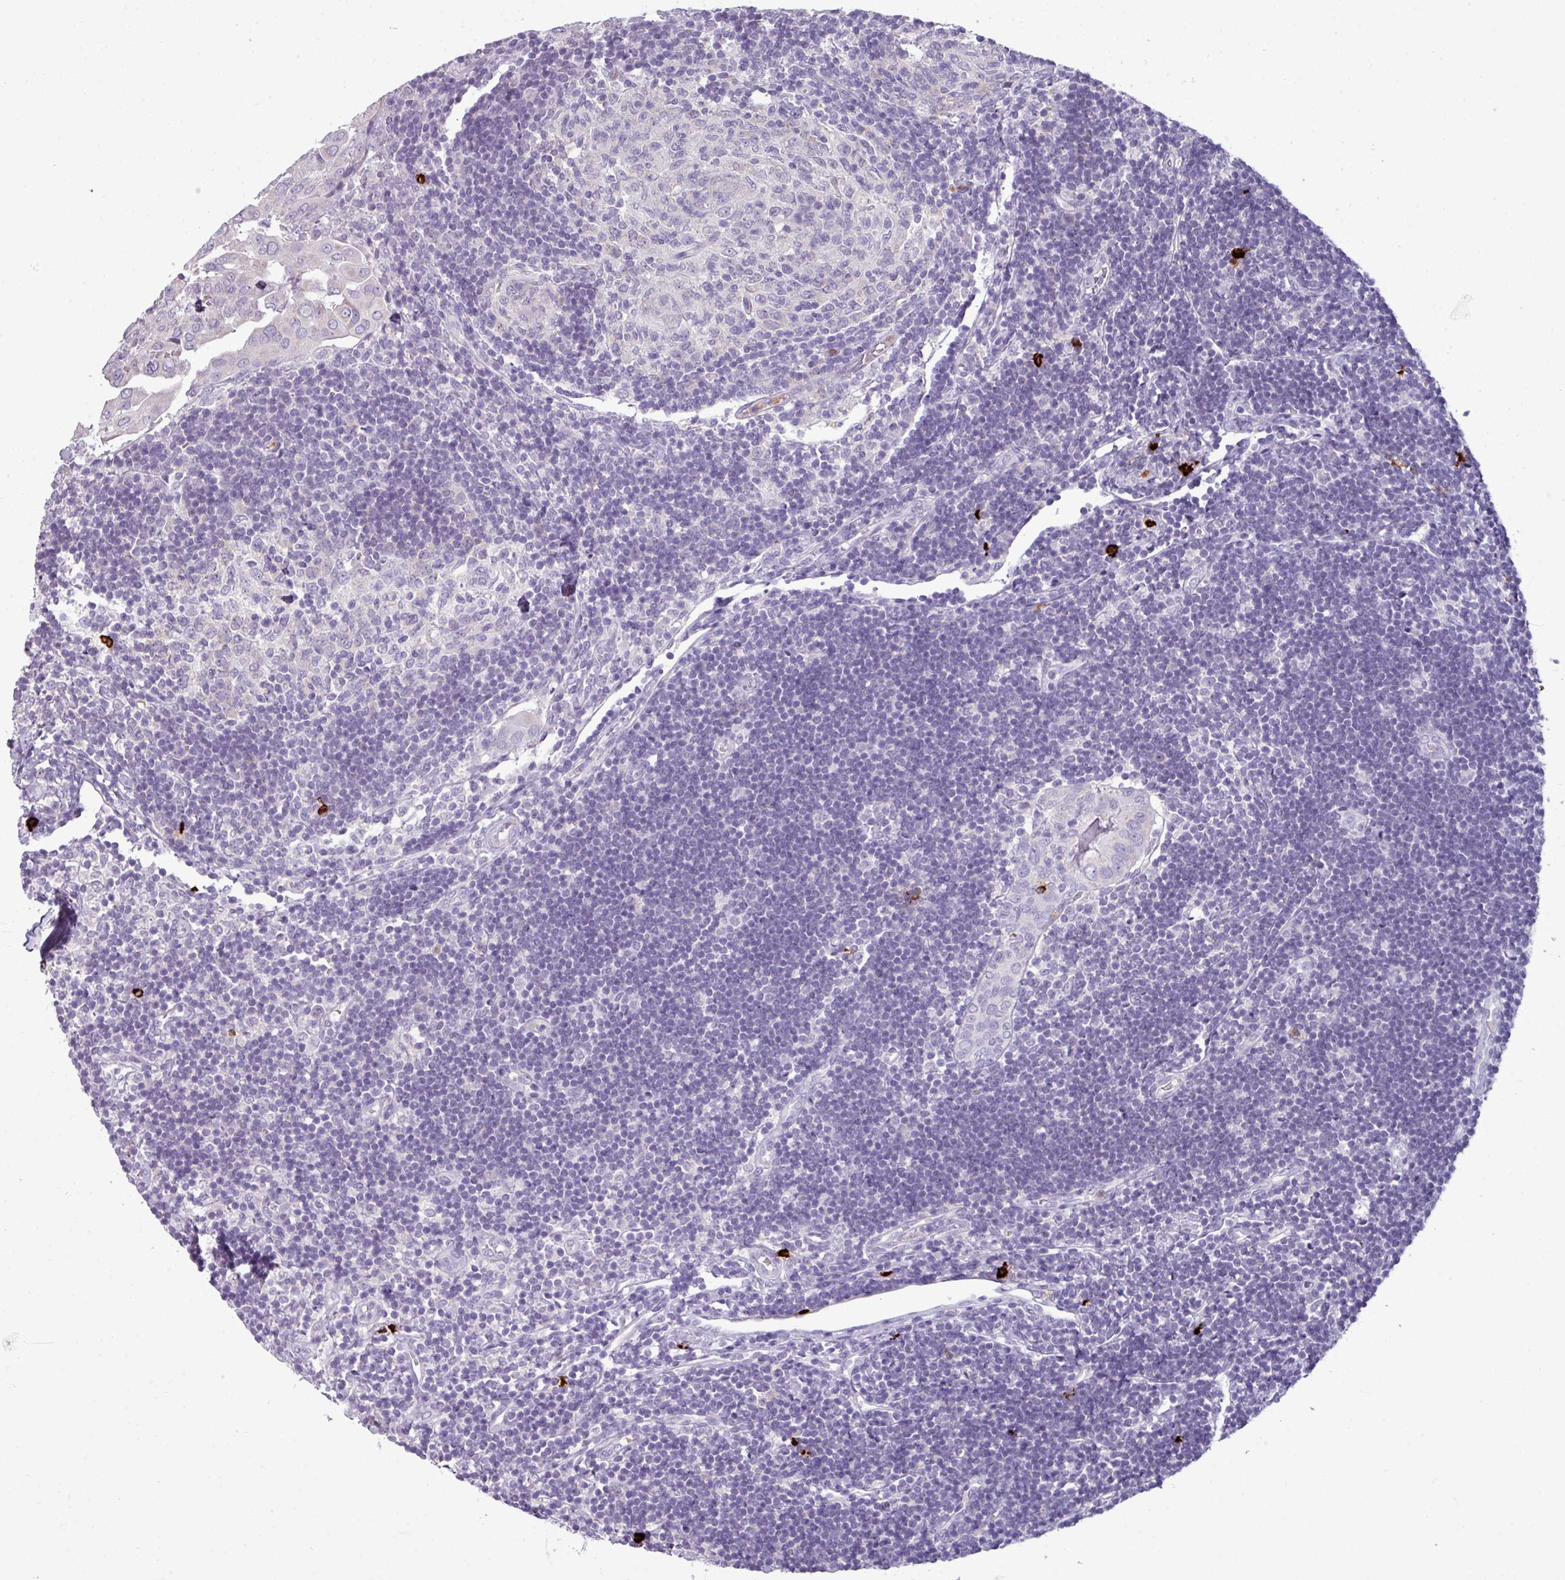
{"staining": {"intensity": "negative", "quantity": "none", "location": "none"}, "tissue": "thyroid cancer", "cell_type": "Tumor cells", "image_type": "cancer", "snomed": [{"axis": "morphology", "description": "Papillary adenocarcinoma, NOS"}, {"axis": "topography", "description": "Thyroid gland"}], "caption": "A high-resolution histopathology image shows immunohistochemistry staining of papillary adenocarcinoma (thyroid), which exhibits no significant staining in tumor cells.", "gene": "TRIM39", "patient": {"sex": "male", "age": 33}}